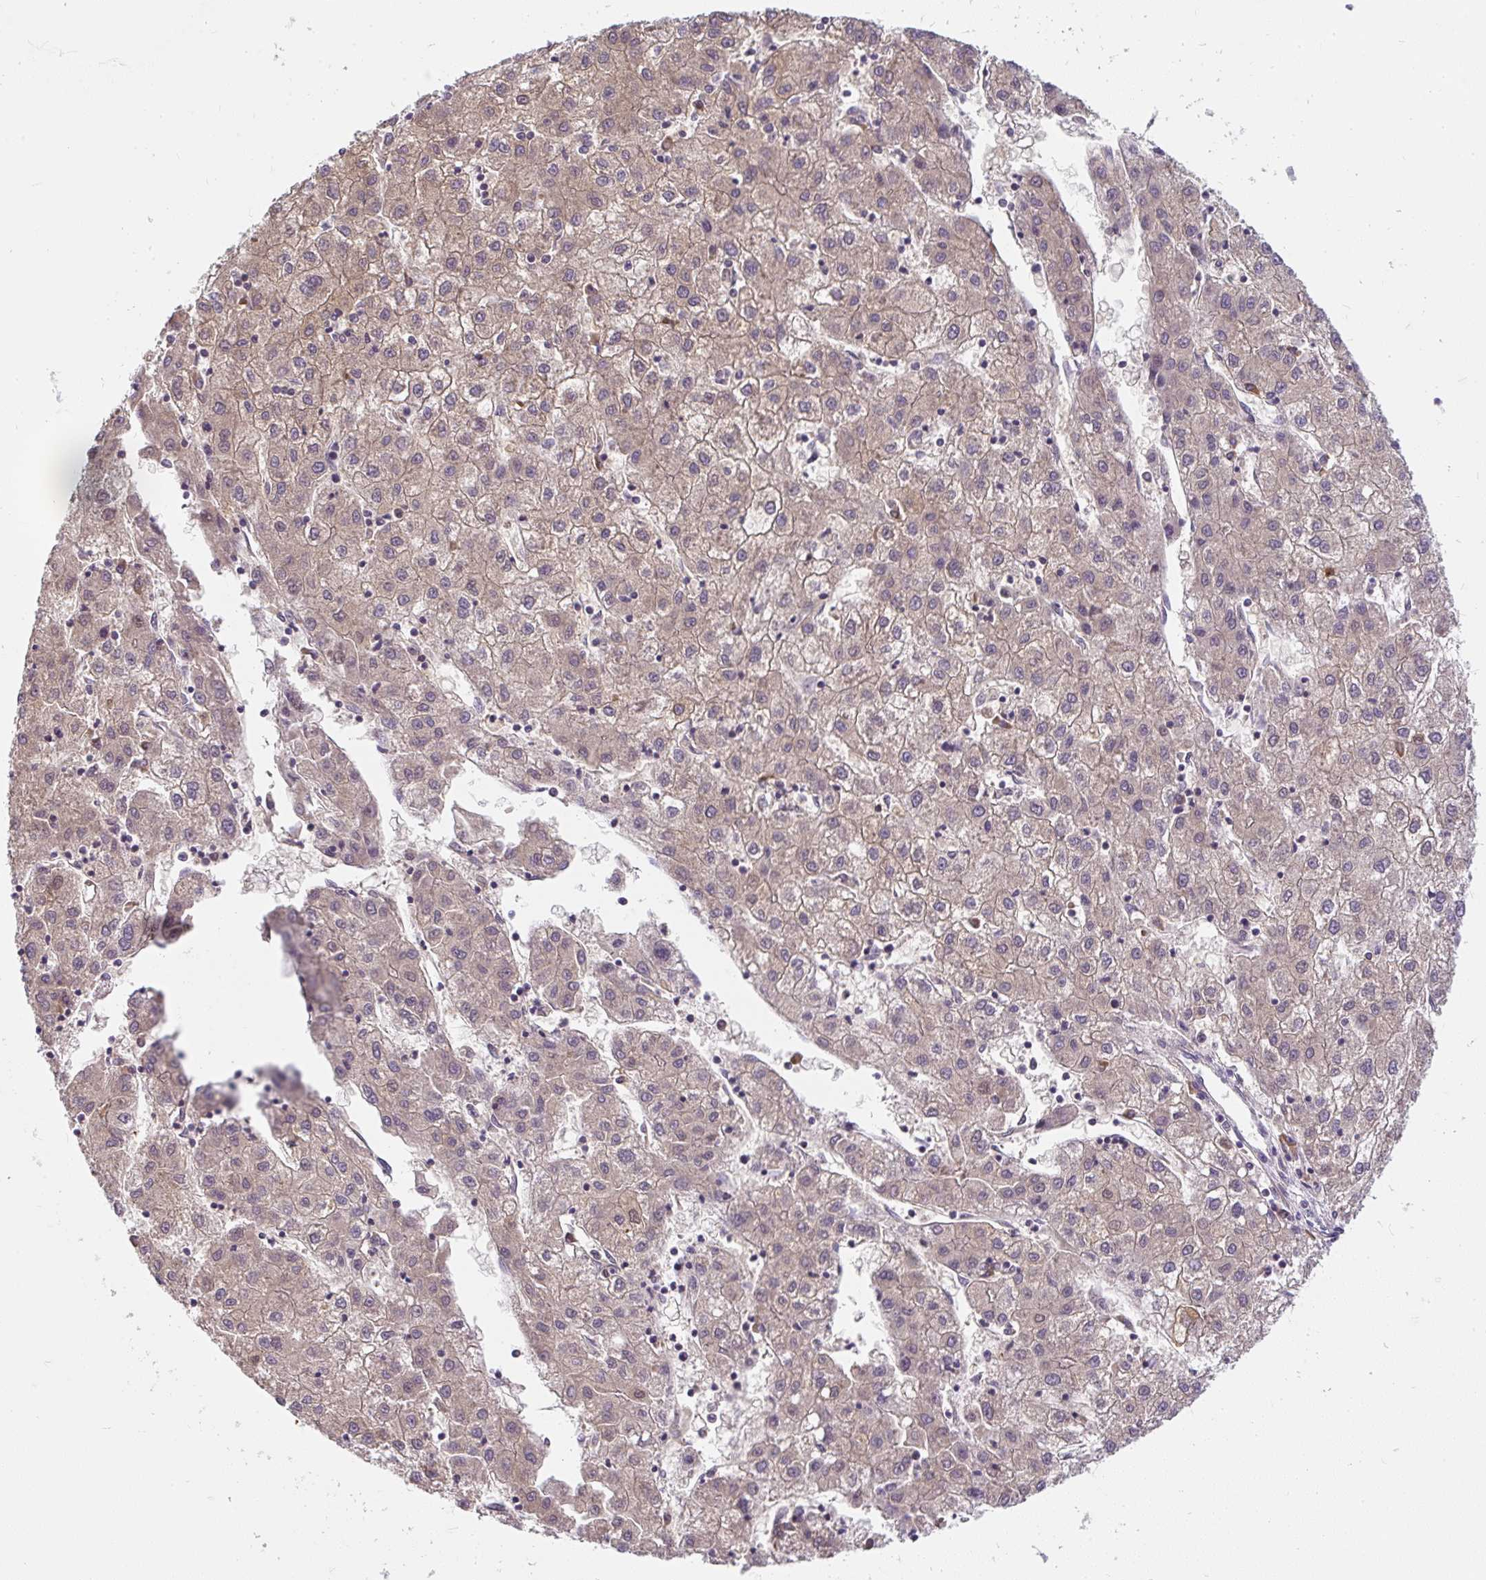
{"staining": {"intensity": "weak", "quantity": ">75%", "location": "cytoplasmic/membranous,nuclear"}, "tissue": "liver cancer", "cell_type": "Tumor cells", "image_type": "cancer", "snomed": [{"axis": "morphology", "description": "Carcinoma, Hepatocellular, NOS"}, {"axis": "topography", "description": "Liver"}], "caption": "A brown stain highlights weak cytoplasmic/membranous and nuclear expression of a protein in human liver cancer tumor cells. (DAB (3,3'-diaminobenzidine) IHC with brightfield microscopy, high magnification).", "gene": "CYP20A1", "patient": {"sex": "male", "age": 72}}